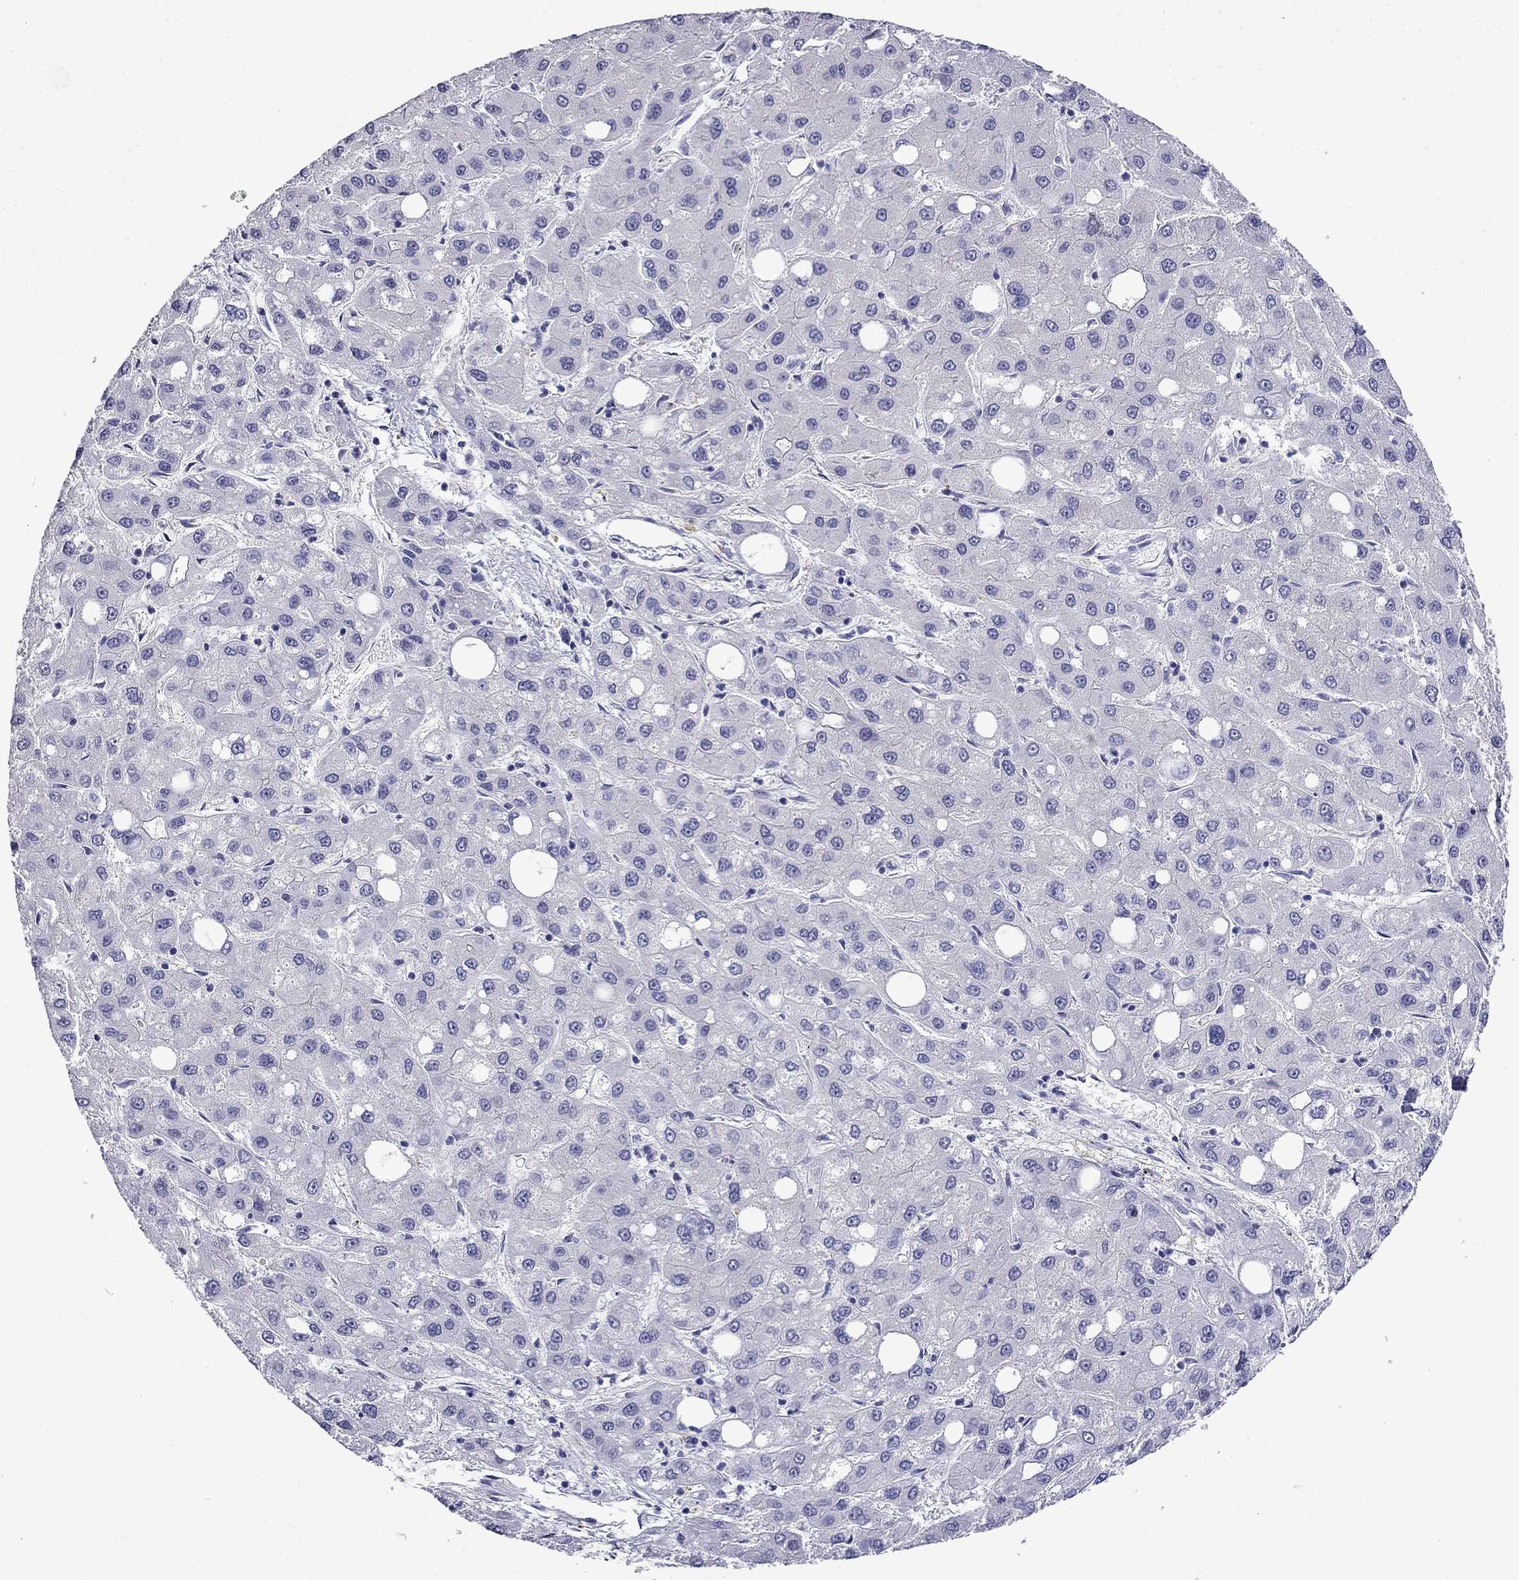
{"staining": {"intensity": "negative", "quantity": "none", "location": "none"}, "tissue": "liver cancer", "cell_type": "Tumor cells", "image_type": "cancer", "snomed": [{"axis": "morphology", "description": "Carcinoma, Hepatocellular, NOS"}, {"axis": "topography", "description": "Liver"}], "caption": "High magnification brightfield microscopy of liver hepatocellular carcinoma stained with DAB (3,3'-diaminobenzidine) (brown) and counterstained with hematoxylin (blue): tumor cells show no significant staining.", "gene": "MYO15A", "patient": {"sex": "male", "age": 73}}